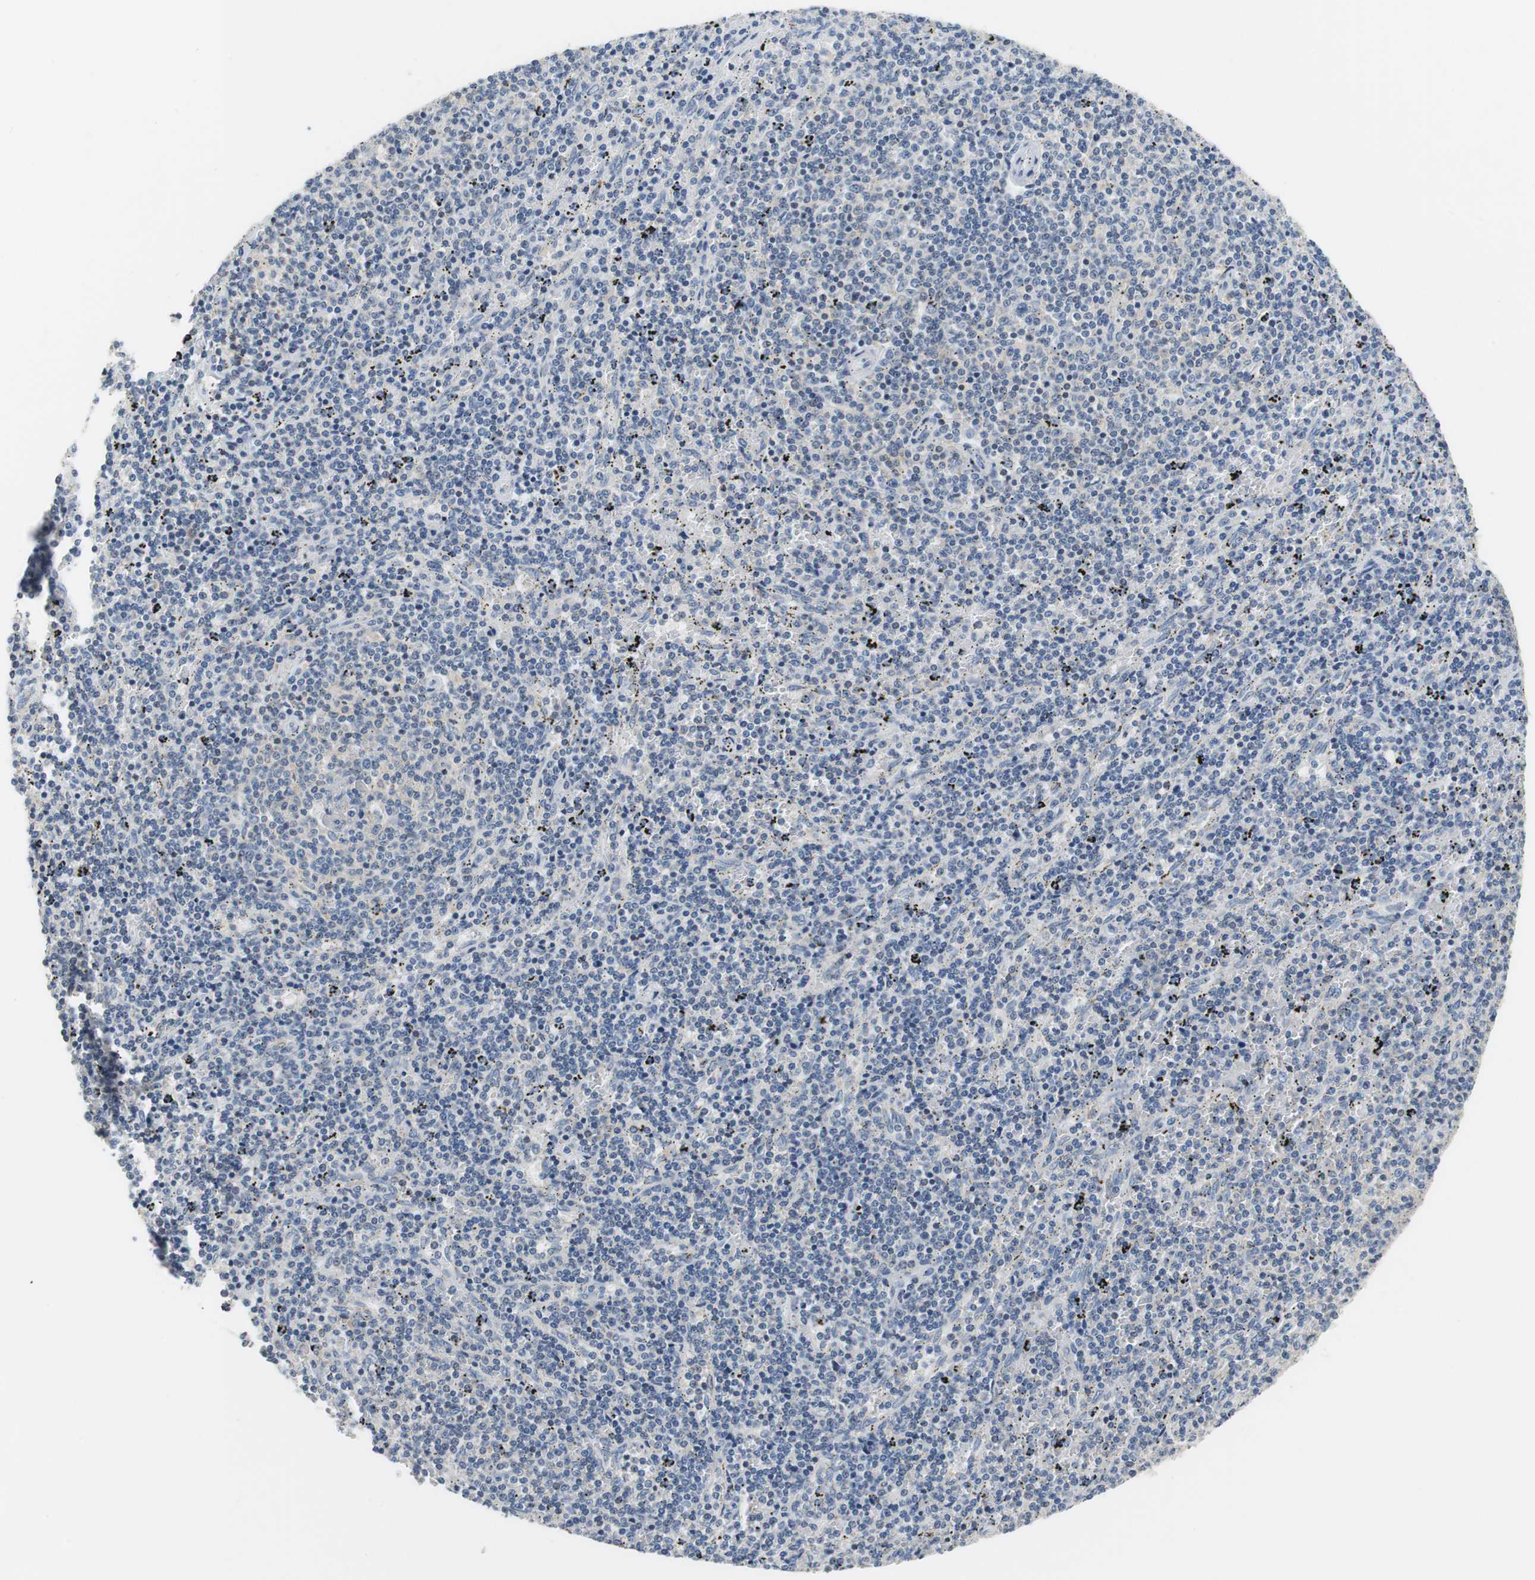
{"staining": {"intensity": "negative", "quantity": "none", "location": "none"}, "tissue": "lymphoma", "cell_type": "Tumor cells", "image_type": "cancer", "snomed": [{"axis": "morphology", "description": "Malignant lymphoma, non-Hodgkin's type, Low grade"}, {"axis": "topography", "description": "Spleen"}], "caption": "IHC histopathology image of neoplastic tissue: lymphoma stained with DAB (3,3'-diaminobenzidine) exhibits no significant protein staining in tumor cells. (DAB IHC visualized using brightfield microscopy, high magnification).", "gene": "GLCCI1", "patient": {"sex": "female", "age": 50}}